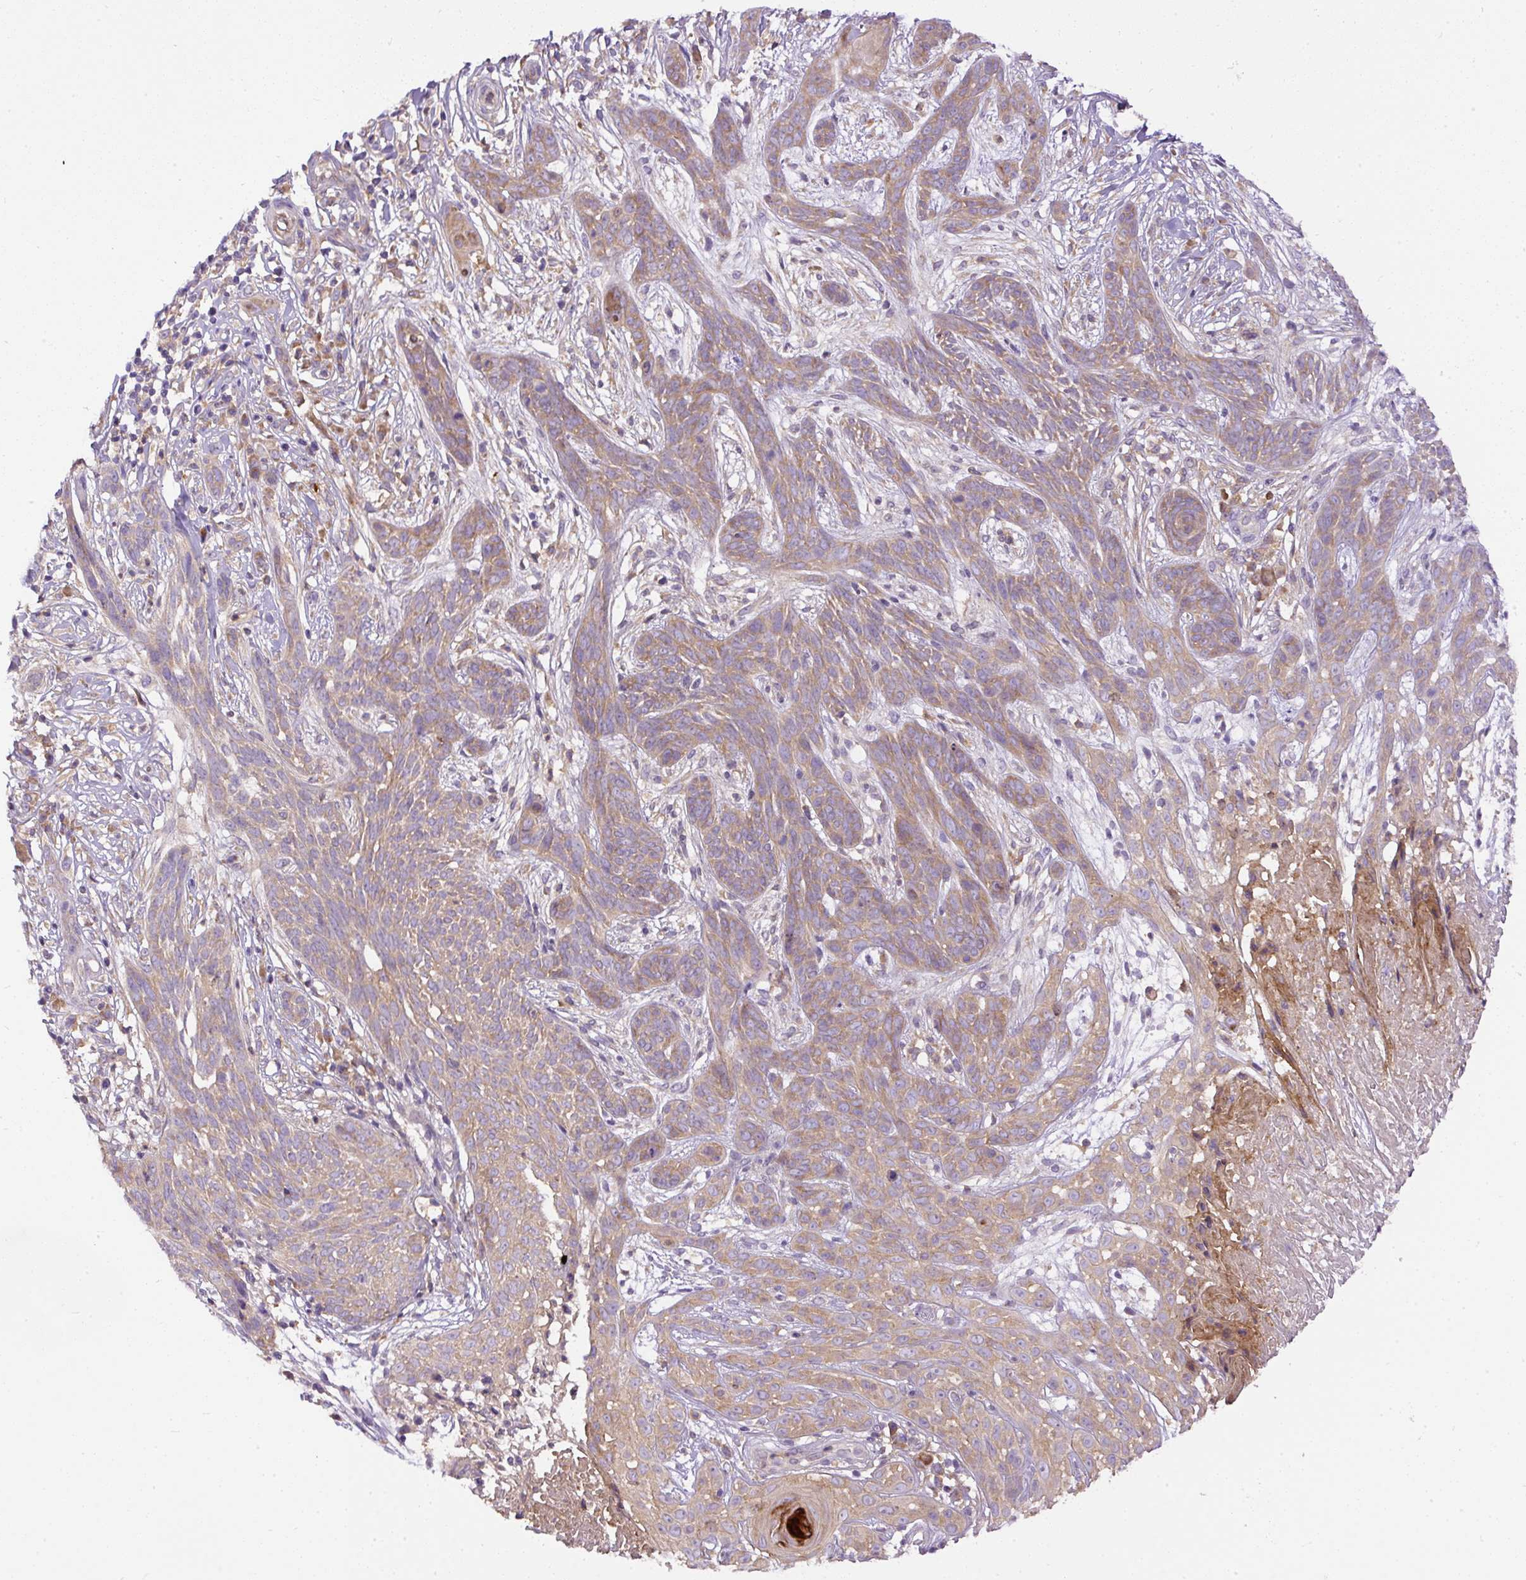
{"staining": {"intensity": "moderate", "quantity": ">75%", "location": "cytoplasmic/membranous"}, "tissue": "skin cancer", "cell_type": "Tumor cells", "image_type": "cancer", "snomed": [{"axis": "morphology", "description": "Basal cell carcinoma"}, {"axis": "topography", "description": "Skin"}, {"axis": "topography", "description": "Skin, foot"}], "caption": "High-power microscopy captured an immunohistochemistry image of skin cancer (basal cell carcinoma), revealing moderate cytoplasmic/membranous positivity in approximately >75% of tumor cells.", "gene": "DAPK1", "patient": {"sex": "female", "age": 86}}